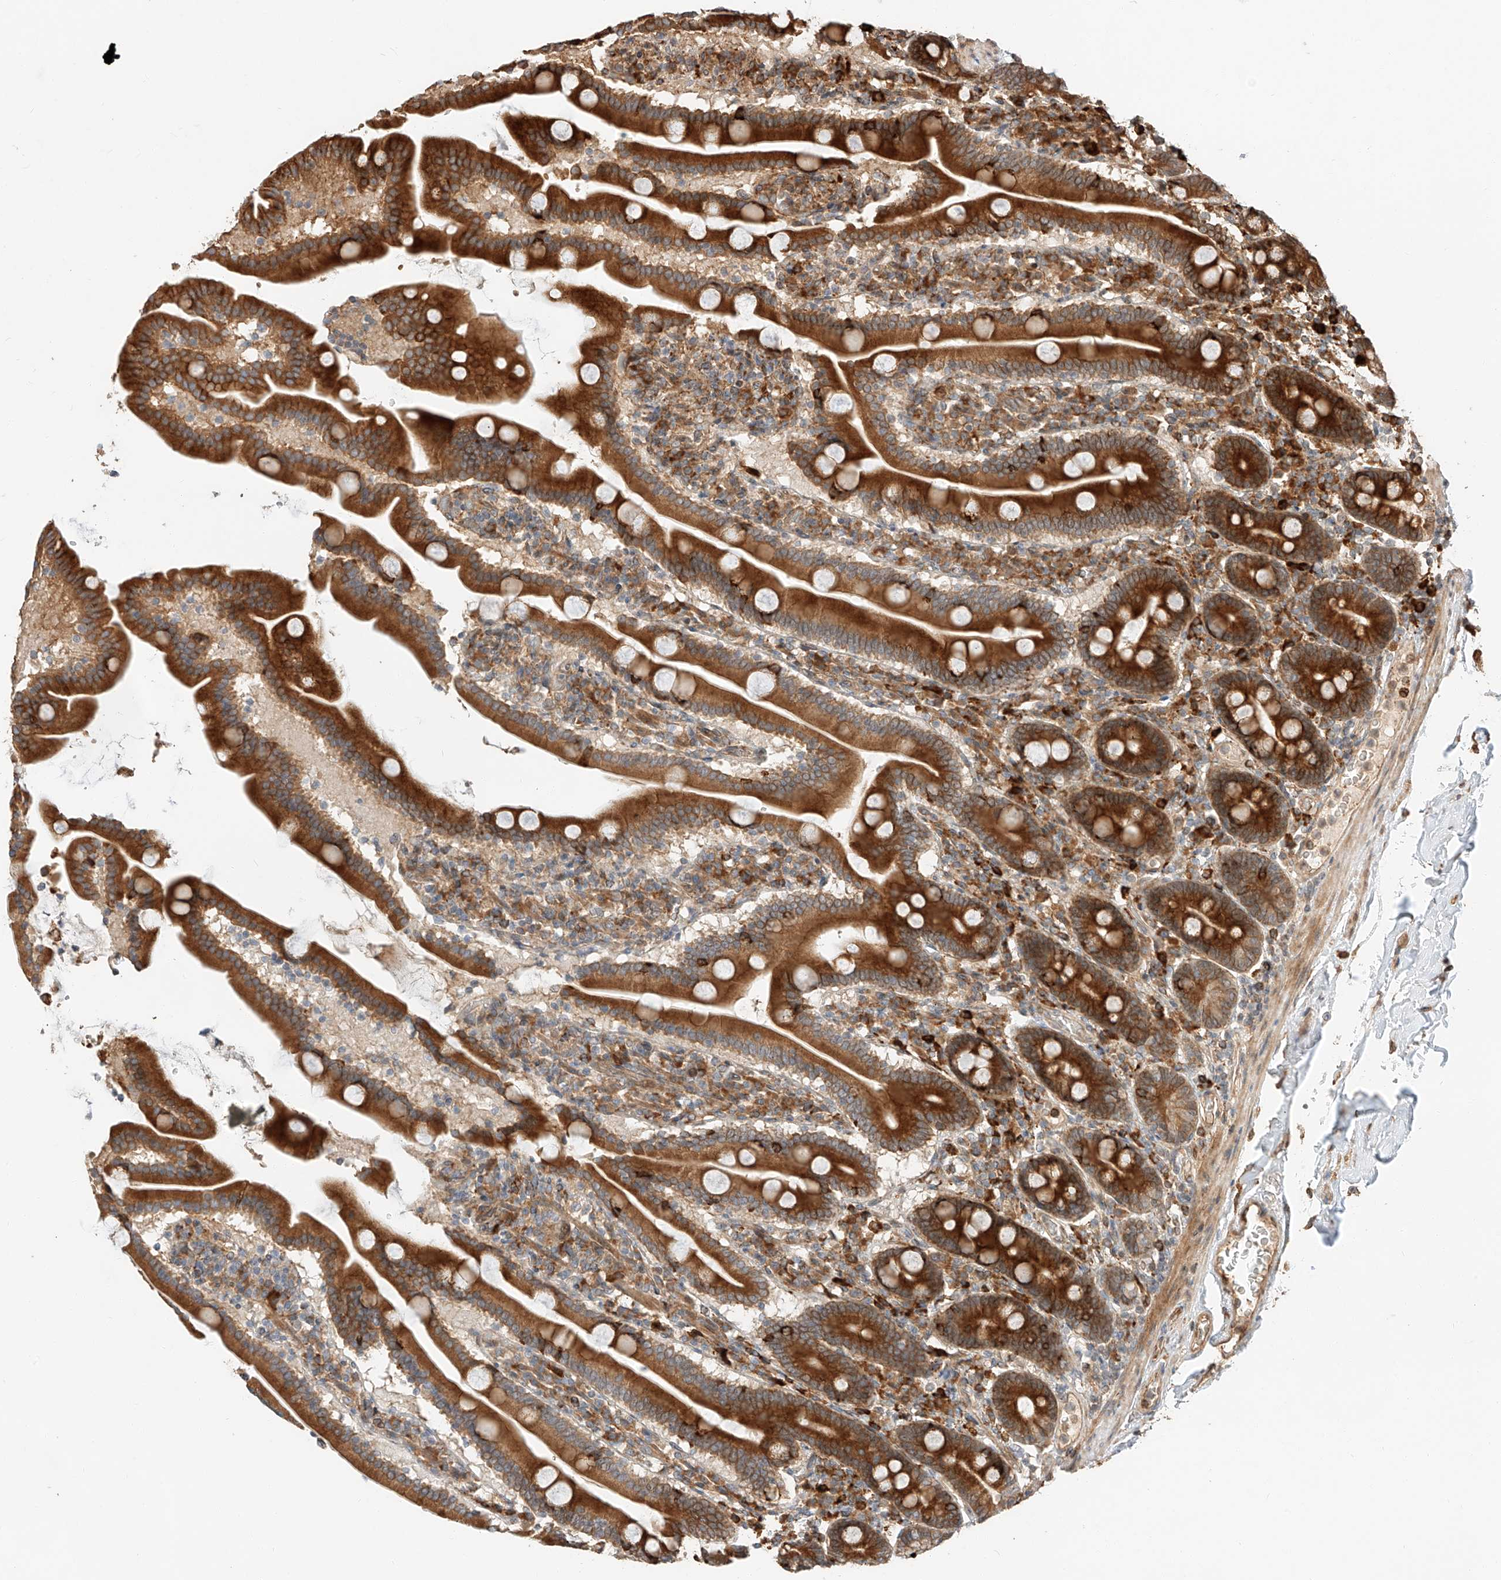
{"staining": {"intensity": "strong", "quantity": ">75%", "location": "cytoplasmic/membranous"}, "tissue": "duodenum", "cell_type": "Glandular cells", "image_type": "normal", "snomed": [{"axis": "morphology", "description": "Normal tissue, NOS"}, {"axis": "topography", "description": "Duodenum"}], "caption": "Immunohistochemistry image of normal duodenum: duodenum stained using immunohistochemistry demonstrates high levels of strong protein expression localized specifically in the cytoplasmic/membranous of glandular cells, appearing as a cytoplasmic/membranous brown color.", "gene": "ZNF84", "patient": {"sex": "male", "age": 55}}